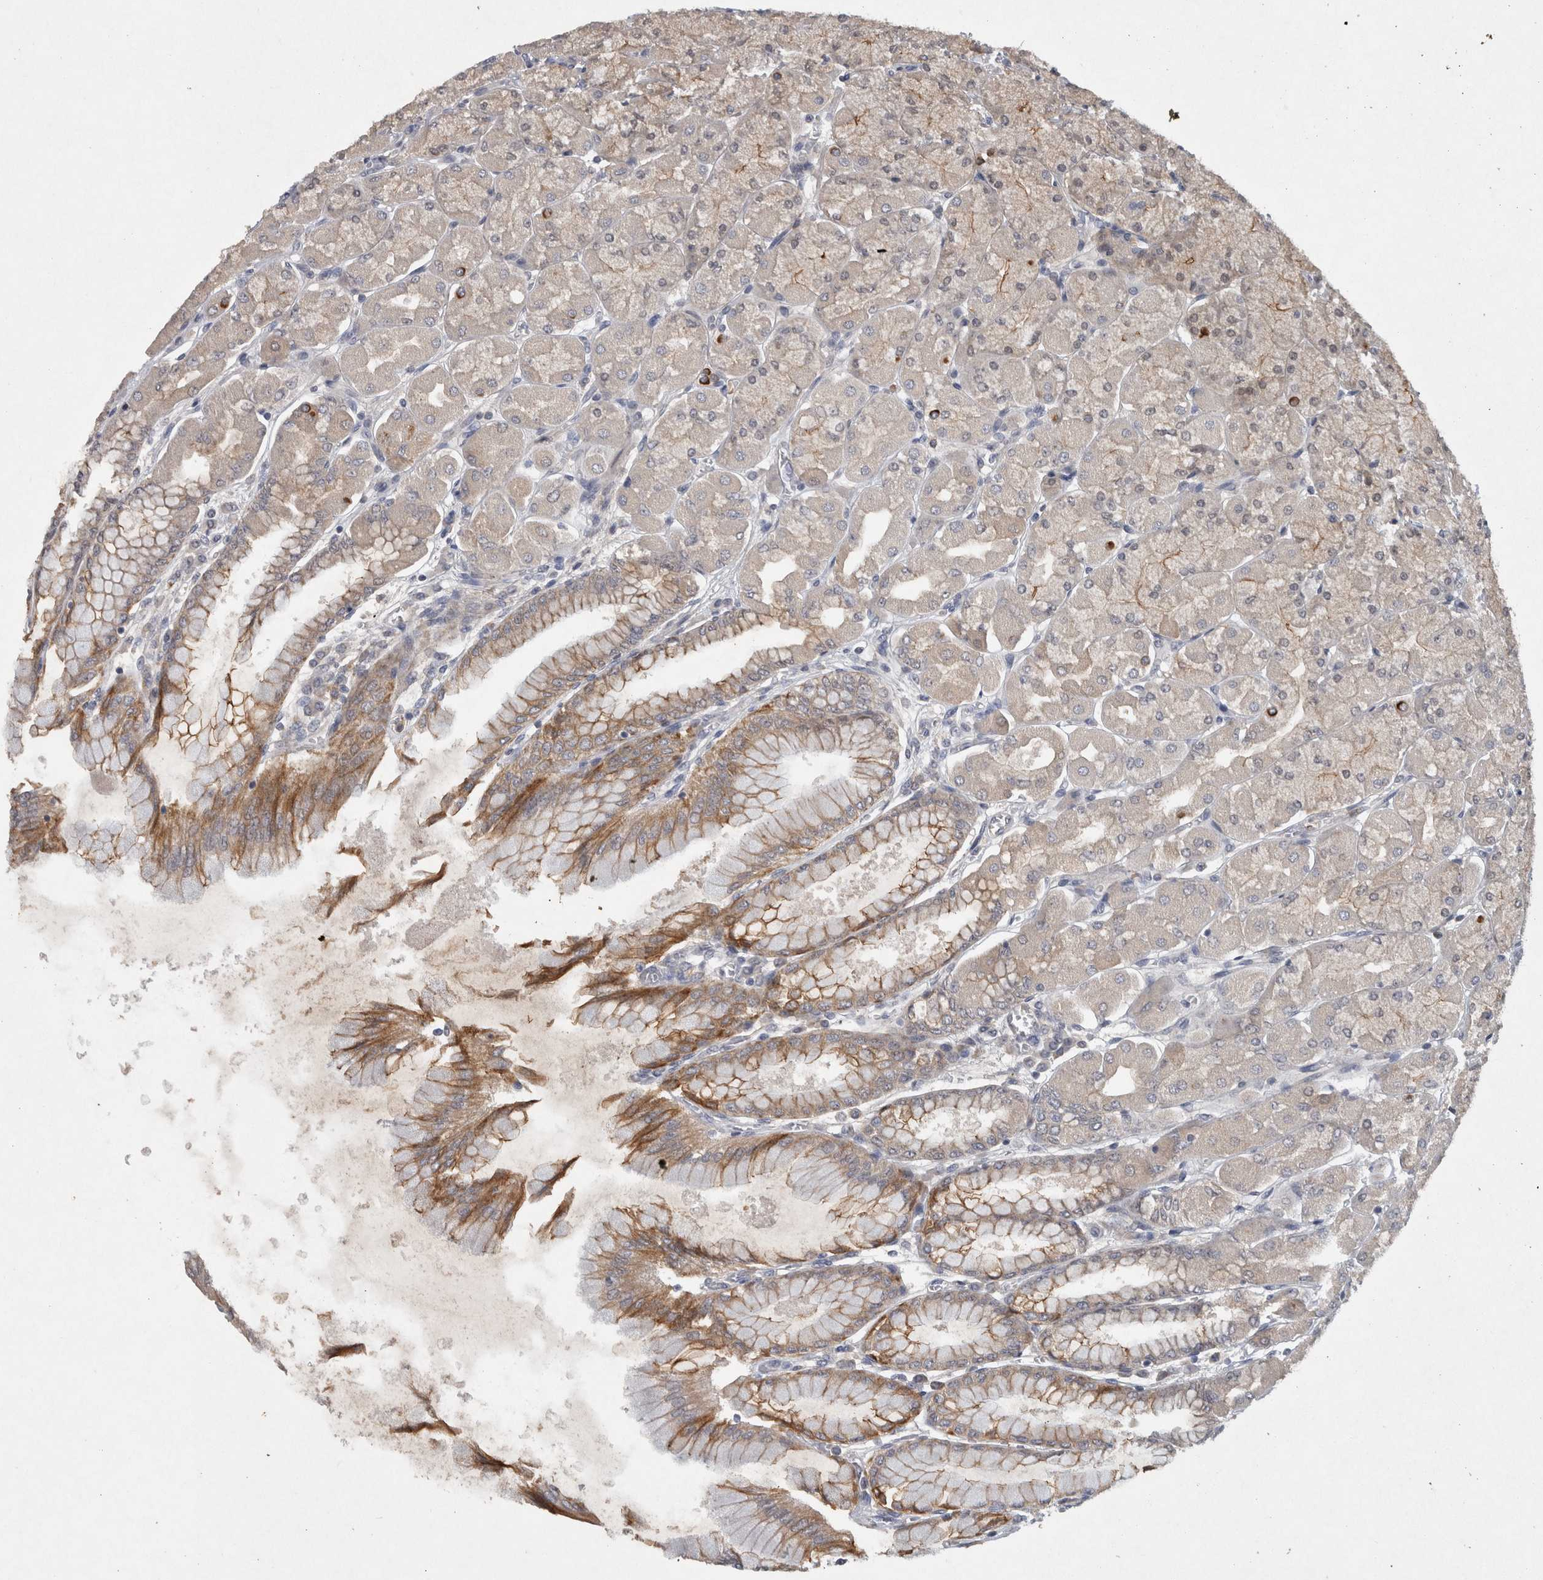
{"staining": {"intensity": "strong", "quantity": "25%-75%", "location": "cytoplasmic/membranous"}, "tissue": "stomach", "cell_type": "Glandular cells", "image_type": "normal", "snomed": [{"axis": "morphology", "description": "Normal tissue, NOS"}, {"axis": "topography", "description": "Stomach, upper"}], "caption": "Approximately 25%-75% of glandular cells in benign human stomach reveal strong cytoplasmic/membranous protein expression as visualized by brown immunohistochemical staining.", "gene": "HEXD", "patient": {"sex": "female", "age": 56}}